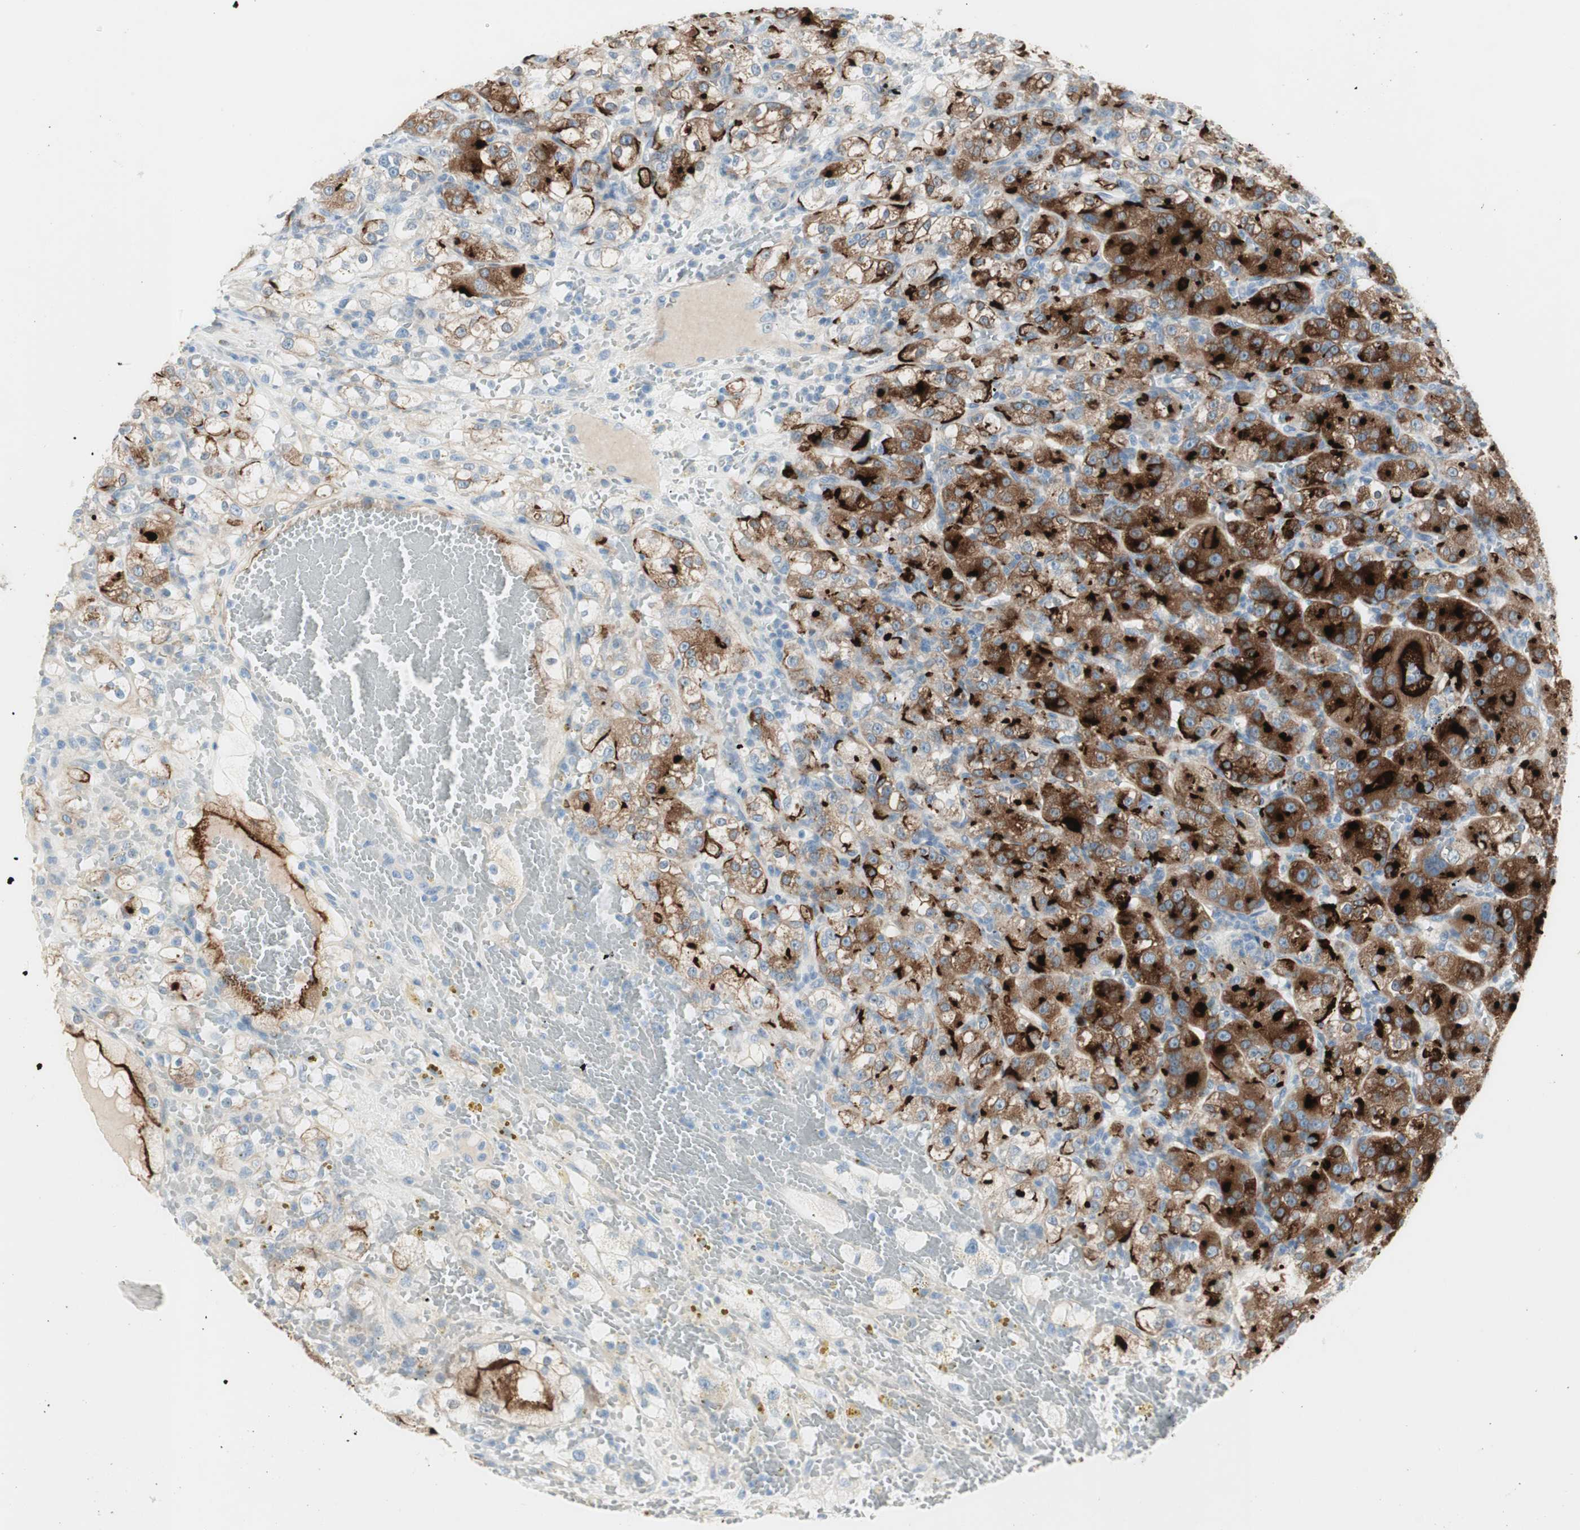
{"staining": {"intensity": "strong", "quantity": ">75%", "location": "cytoplasmic/membranous"}, "tissue": "renal cancer", "cell_type": "Tumor cells", "image_type": "cancer", "snomed": [{"axis": "morphology", "description": "Normal tissue, NOS"}, {"axis": "morphology", "description": "Adenocarcinoma, NOS"}, {"axis": "topography", "description": "Kidney"}], "caption": "A high-resolution histopathology image shows immunohistochemistry staining of renal cancer (adenocarcinoma), which displays strong cytoplasmic/membranous staining in approximately >75% of tumor cells.", "gene": "CDHR5", "patient": {"sex": "male", "age": 61}}